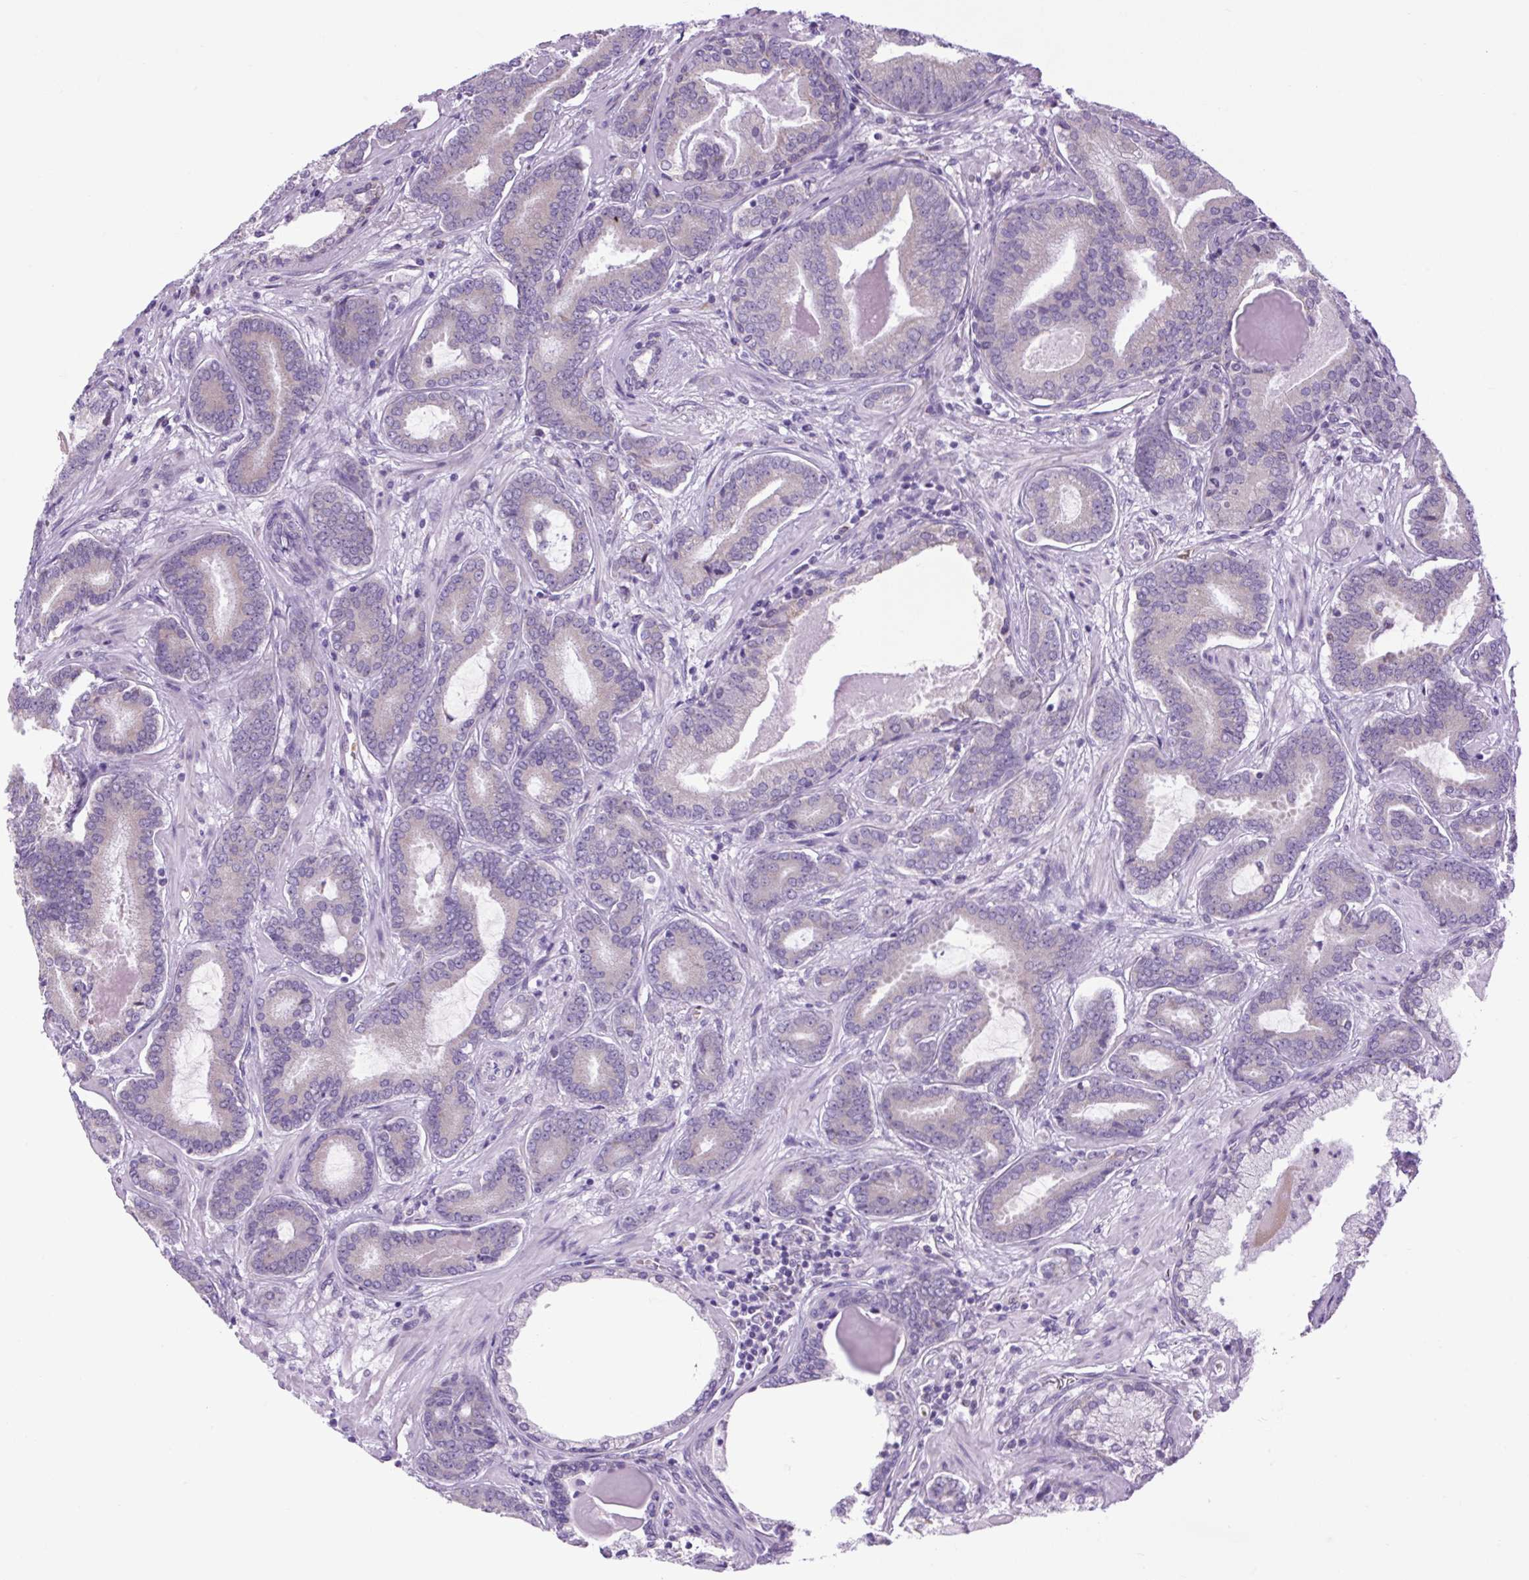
{"staining": {"intensity": "negative", "quantity": "none", "location": "none"}, "tissue": "prostate cancer", "cell_type": "Tumor cells", "image_type": "cancer", "snomed": [{"axis": "morphology", "description": "Adenocarcinoma, Low grade"}, {"axis": "topography", "description": "Prostate and seminal vesicle, NOS"}], "caption": "This is a micrograph of immunohistochemistry (IHC) staining of adenocarcinoma (low-grade) (prostate), which shows no staining in tumor cells.", "gene": "SCO2", "patient": {"sex": "male", "age": 61}}